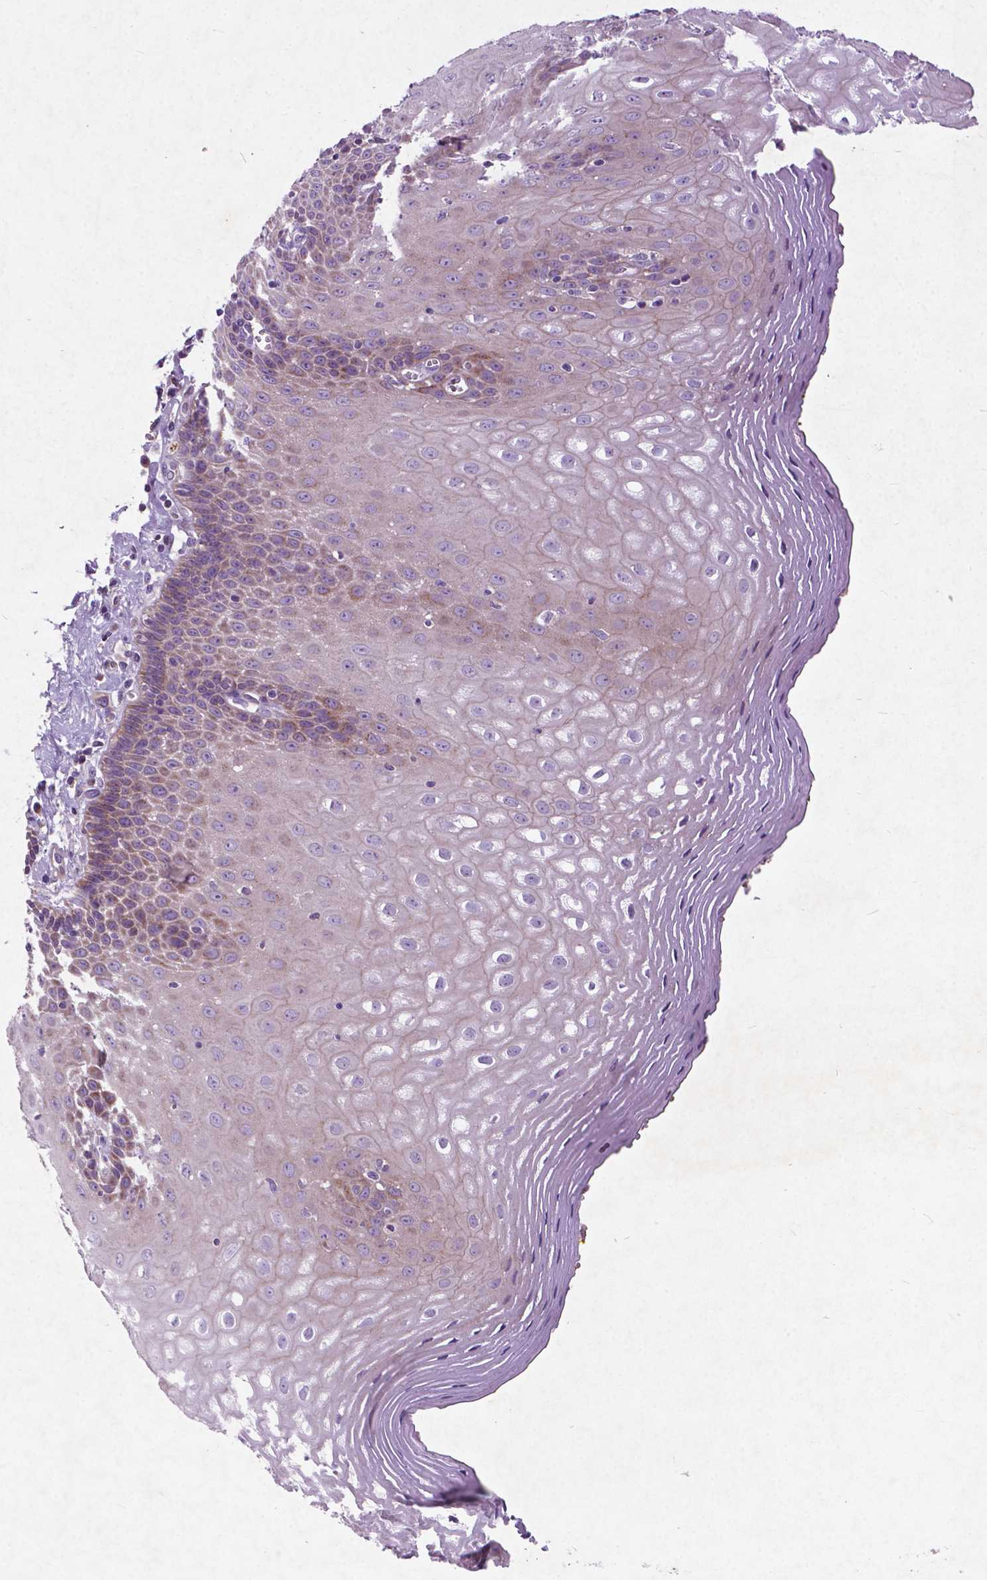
{"staining": {"intensity": "weak", "quantity": "25%-75%", "location": "cytoplasmic/membranous,nuclear"}, "tissue": "esophagus", "cell_type": "Squamous epithelial cells", "image_type": "normal", "snomed": [{"axis": "morphology", "description": "Normal tissue, NOS"}, {"axis": "topography", "description": "Esophagus"}], "caption": "Esophagus stained for a protein (brown) reveals weak cytoplasmic/membranous,nuclear positive staining in approximately 25%-75% of squamous epithelial cells.", "gene": "ATG4D", "patient": {"sex": "female", "age": 68}}